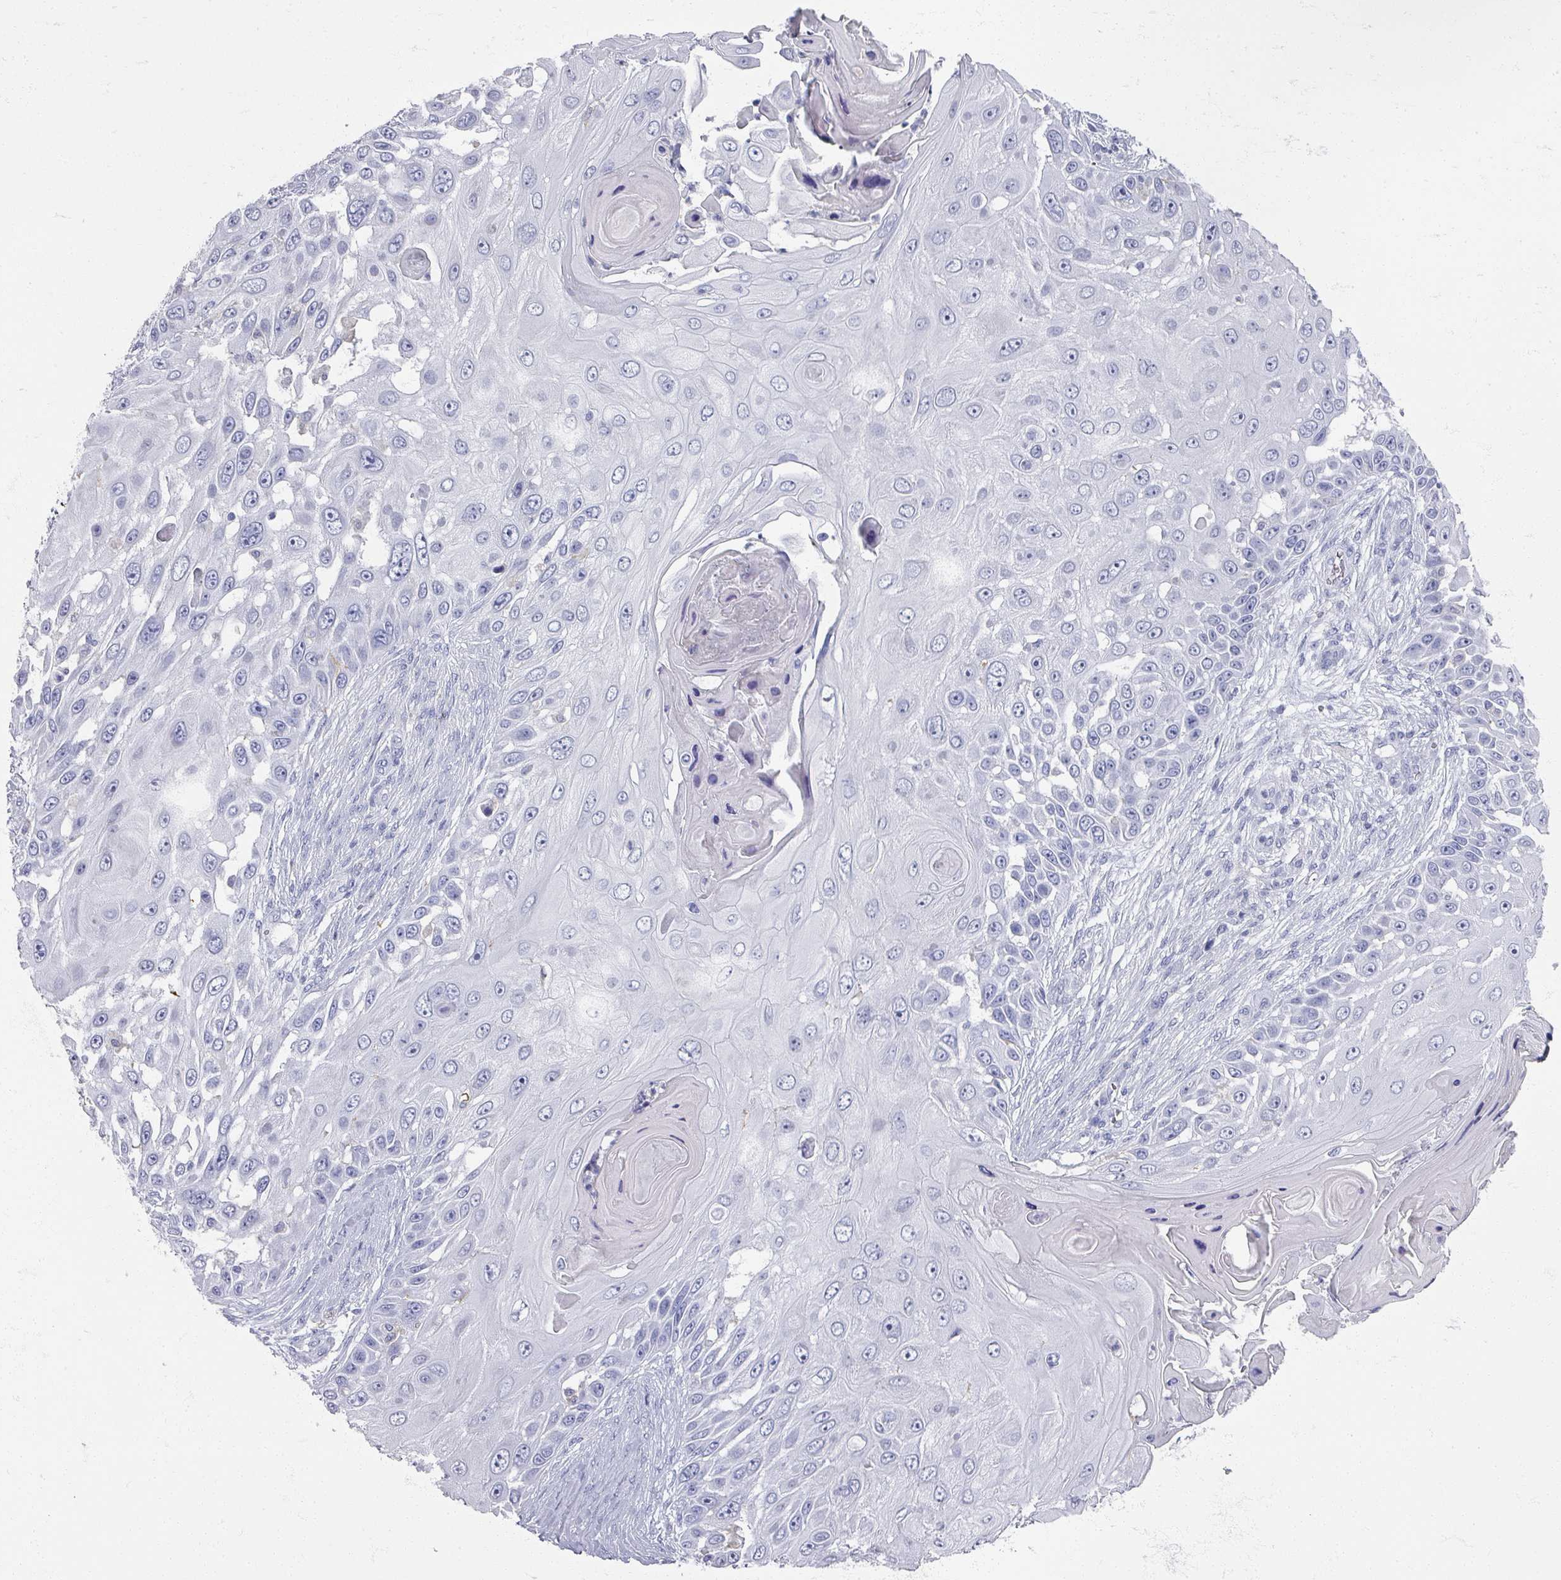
{"staining": {"intensity": "negative", "quantity": "none", "location": "none"}, "tissue": "skin cancer", "cell_type": "Tumor cells", "image_type": "cancer", "snomed": [{"axis": "morphology", "description": "Squamous cell carcinoma, NOS"}, {"axis": "topography", "description": "Skin"}], "caption": "The micrograph displays no staining of tumor cells in skin squamous cell carcinoma. Nuclei are stained in blue.", "gene": "OMG", "patient": {"sex": "female", "age": 44}}